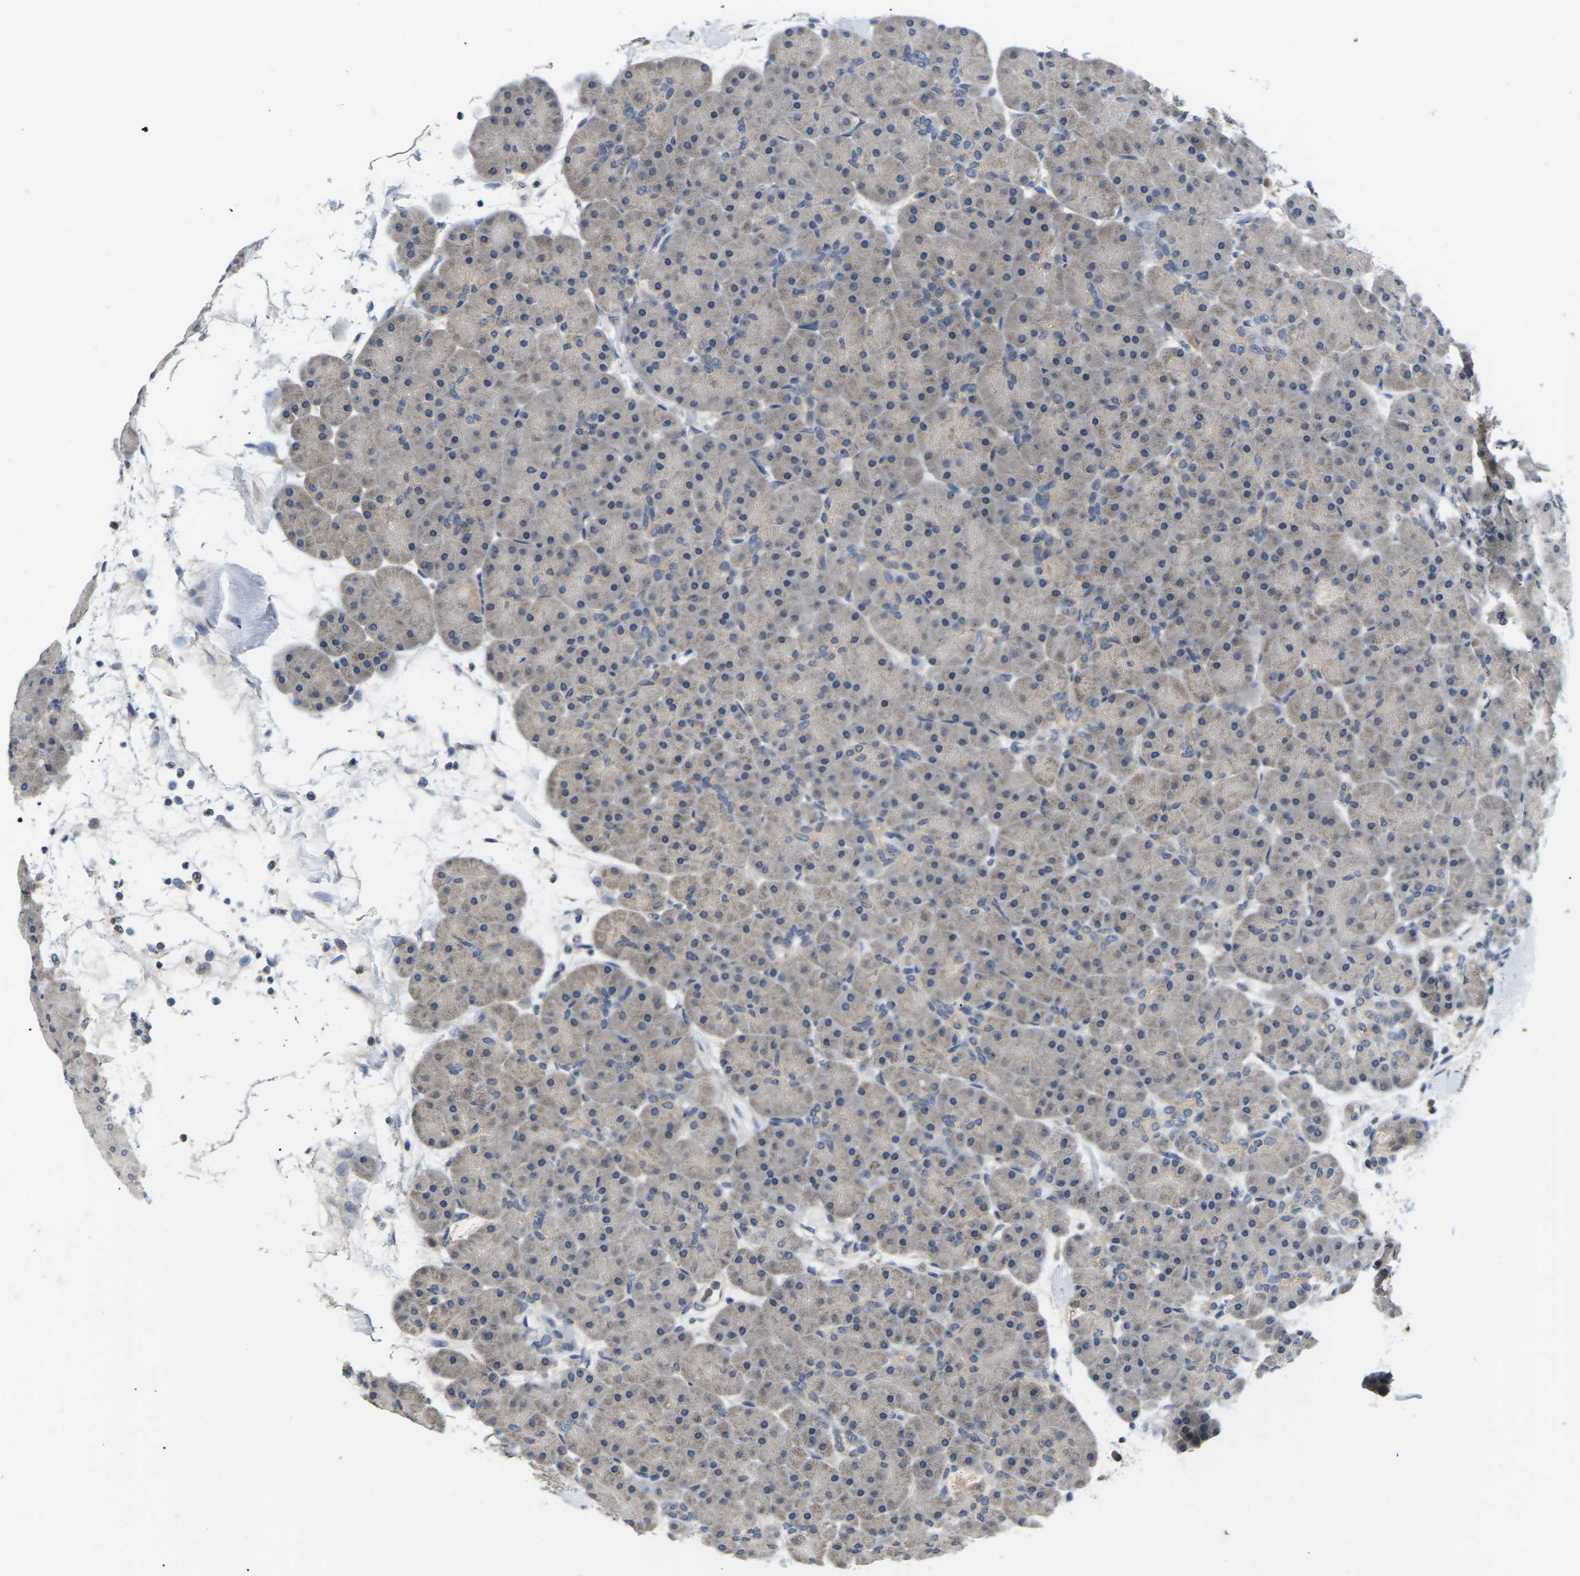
{"staining": {"intensity": "negative", "quantity": "none", "location": "none"}, "tissue": "pancreas", "cell_type": "Exocrine glandular cells", "image_type": "normal", "snomed": [{"axis": "morphology", "description": "Normal tissue, NOS"}, {"axis": "topography", "description": "Pancreas"}], "caption": "DAB (3,3'-diaminobenzidine) immunohistochemical staining of unremarkable pancreas demonstrates no significant staining in exocrine glandular cells.", "gene": "SLC2A2", "patient": {"sex": "male", "age": 66}}